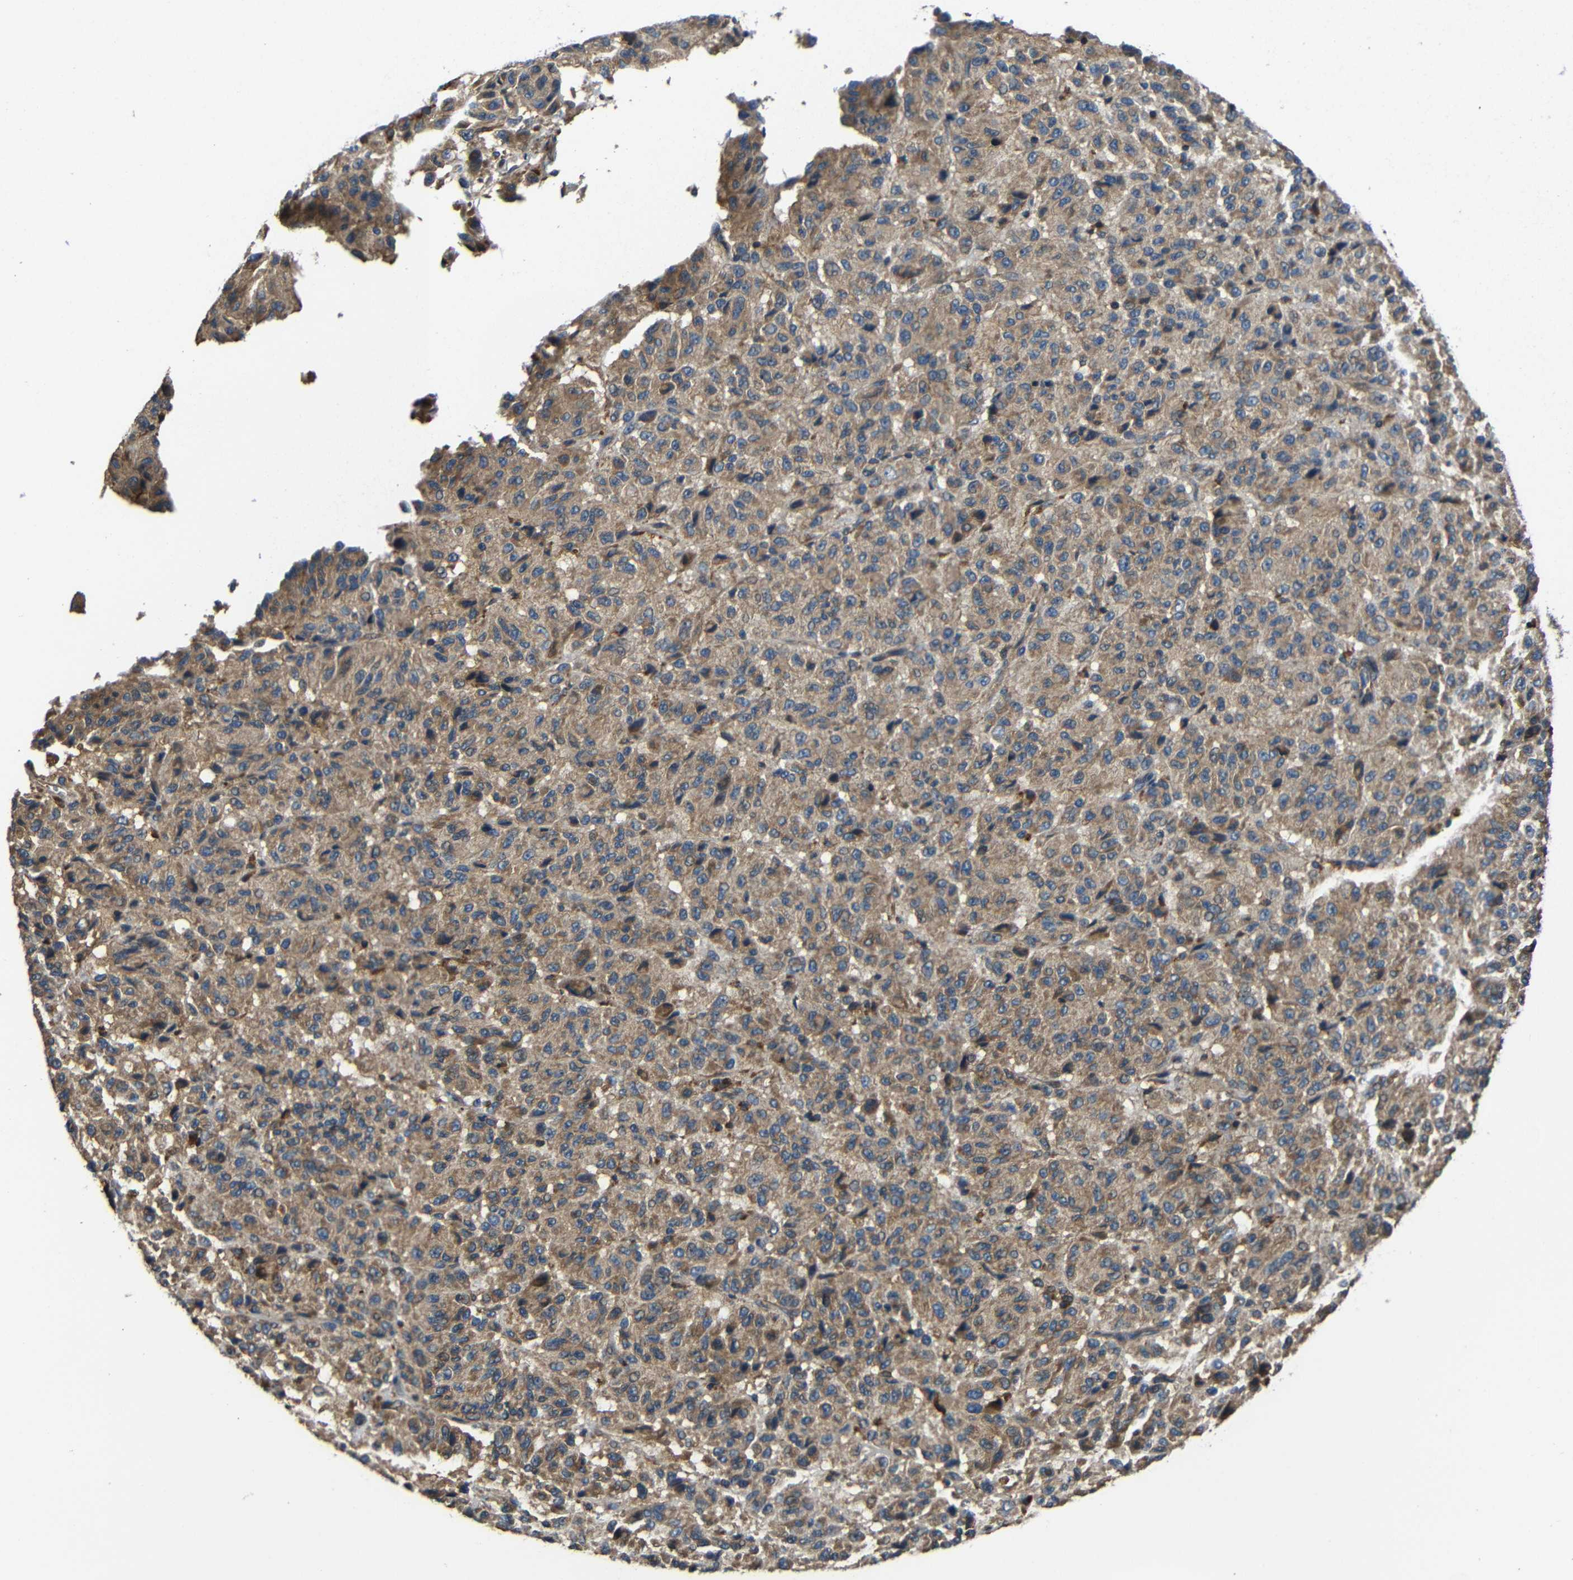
{"staining": {"intensity": "moderate", "quantity": ">75%", "location": "cytoplasmic/membranous"}, "tissue": "melanoma", "cell_type": "Tumor cells", "image_type": "cancer", "snomed": [{"axis": "morphology", "description": "Malignant melanoma, Metastatic site"}, {"axis": "topography", "description": "Lung"}], "caption": "Immunohistochemical staining of malignant melanoma (metastatic site) shows medium levels of moderate cytoplasmic/membranous protein expression in approximately >75% of tumor cells.", "gene": "GDI1", "patient": {"sex": "male", "age": 64}}